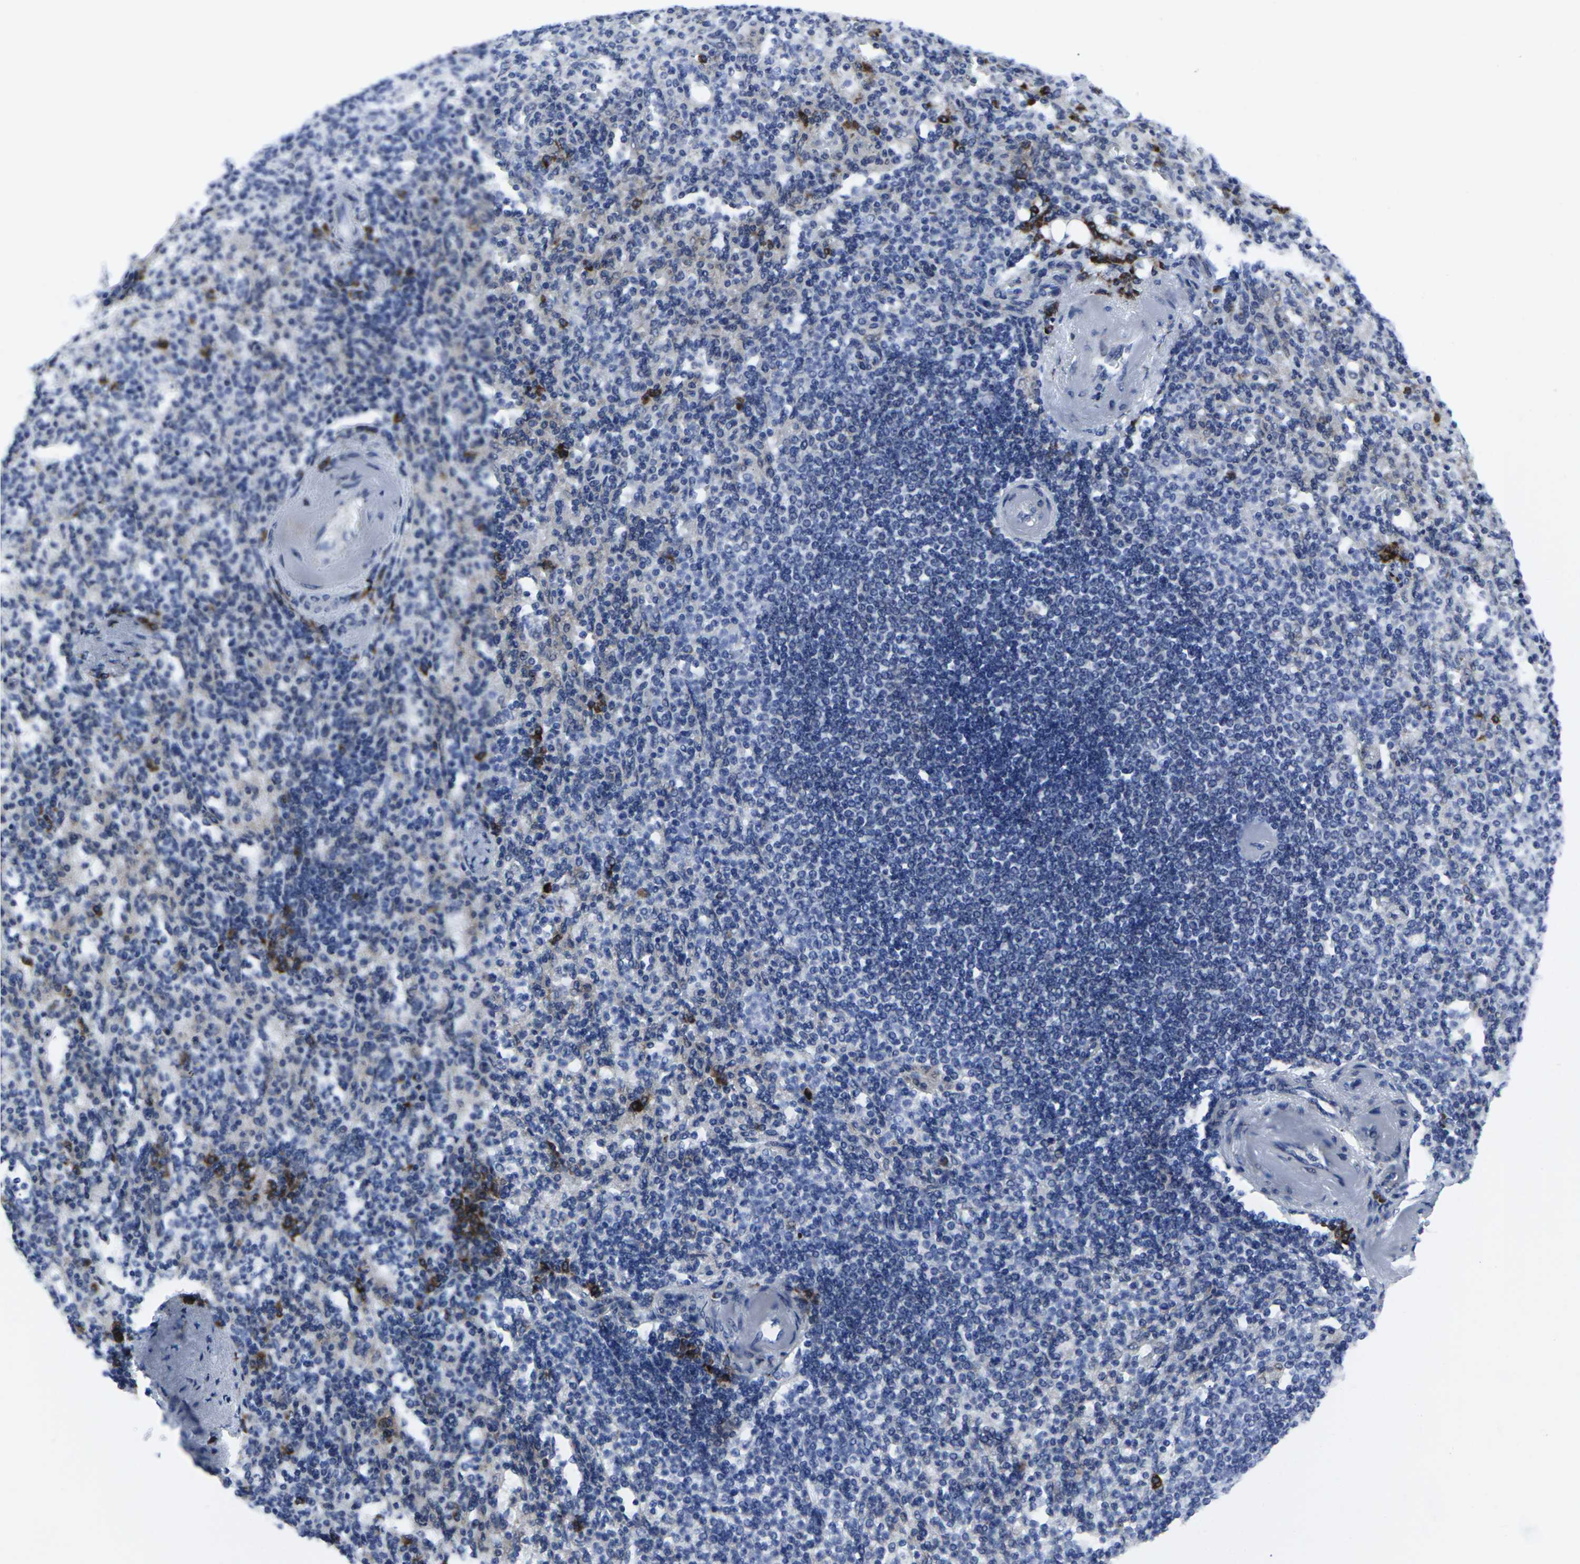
{"staining": {"intensity": "strong", "quantity": "<25%", "location": "cytoplasmic/membranous"}, "tissue": "spleen", "cell_type": "Cells in red pulp", "image_type": "normal", "snomed": [{"axis": "morphology", "description": "Normal tissue, NOS"}, {"axis": "topography", "description": "Spleen"}], "caption": "The immunohistochemical stain highlights strong cytoplasmic/membranous expression in cells in red pulp of benign spleen. Nuclei are stained in blue.", "gene": "RPN1", "patient": {"sex": "female", "age": 74}}